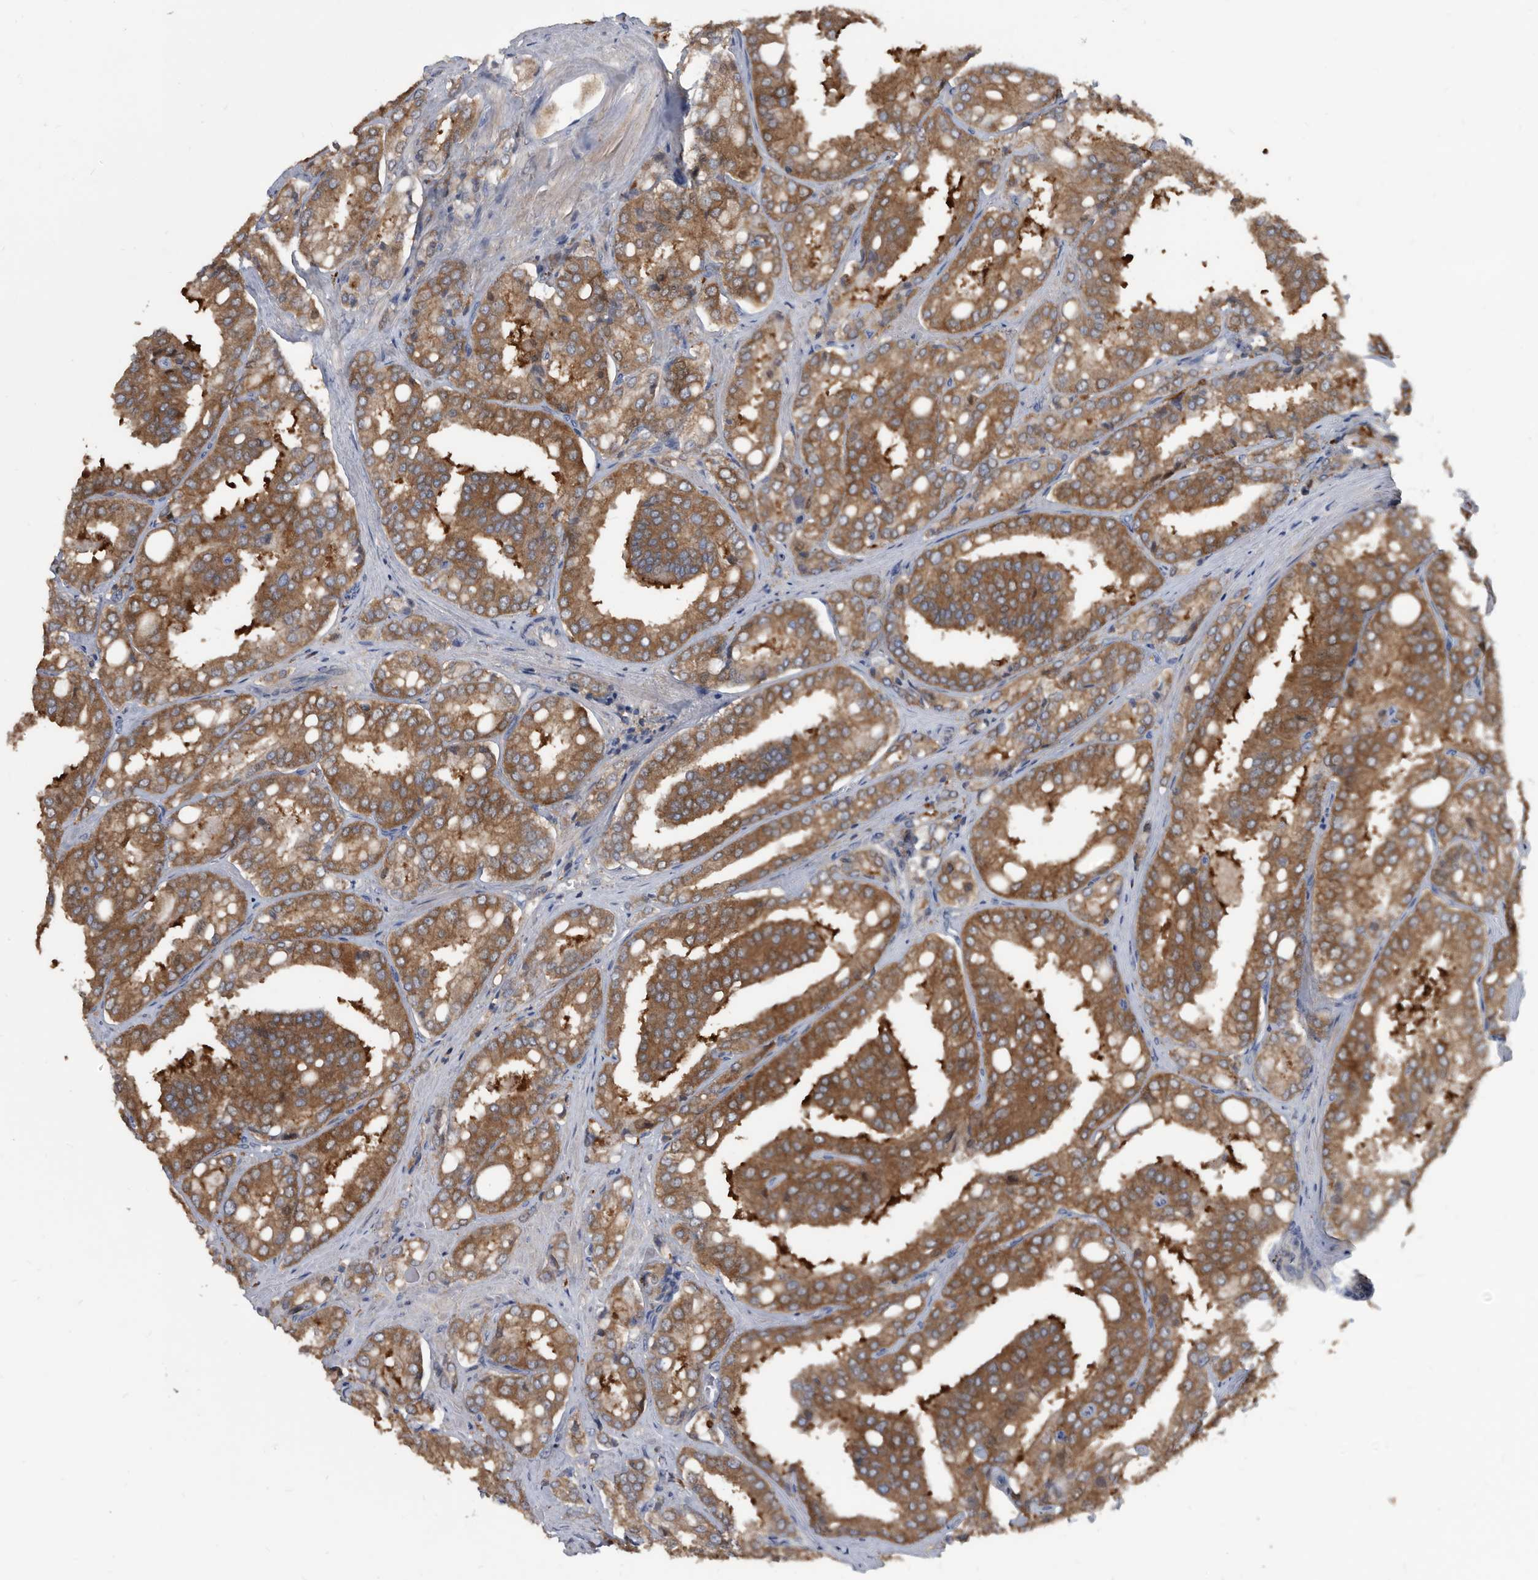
{"staining": {"intensity": "moderate", "quantity": ">75%", "location": "cytoplasmic/membranous"}, "tissue": "prostate cancer", "cell_type": "Tumor cells", "image_type": "cancer", "snomed": [{"axis": "morphology", "description": "Adenocarcinoma, High grade"}, {"axis": "topography", "description": "Prostate"}], "caption": "Immunohistochemical staining of prostate cancer (high-grade adenocarcinoma) demonstrates medium levels of moderate cytoplasmic/membranous expression in approximately >75% of tumor cells. The protein is stained brown, and the nuclei are stained in blue (DAB (3,3'-diaminobenzidine) IHC with brightfield microscopy, high magnification).", "gene": "APEH", "patient": {"sex": "male", "age": 50}}